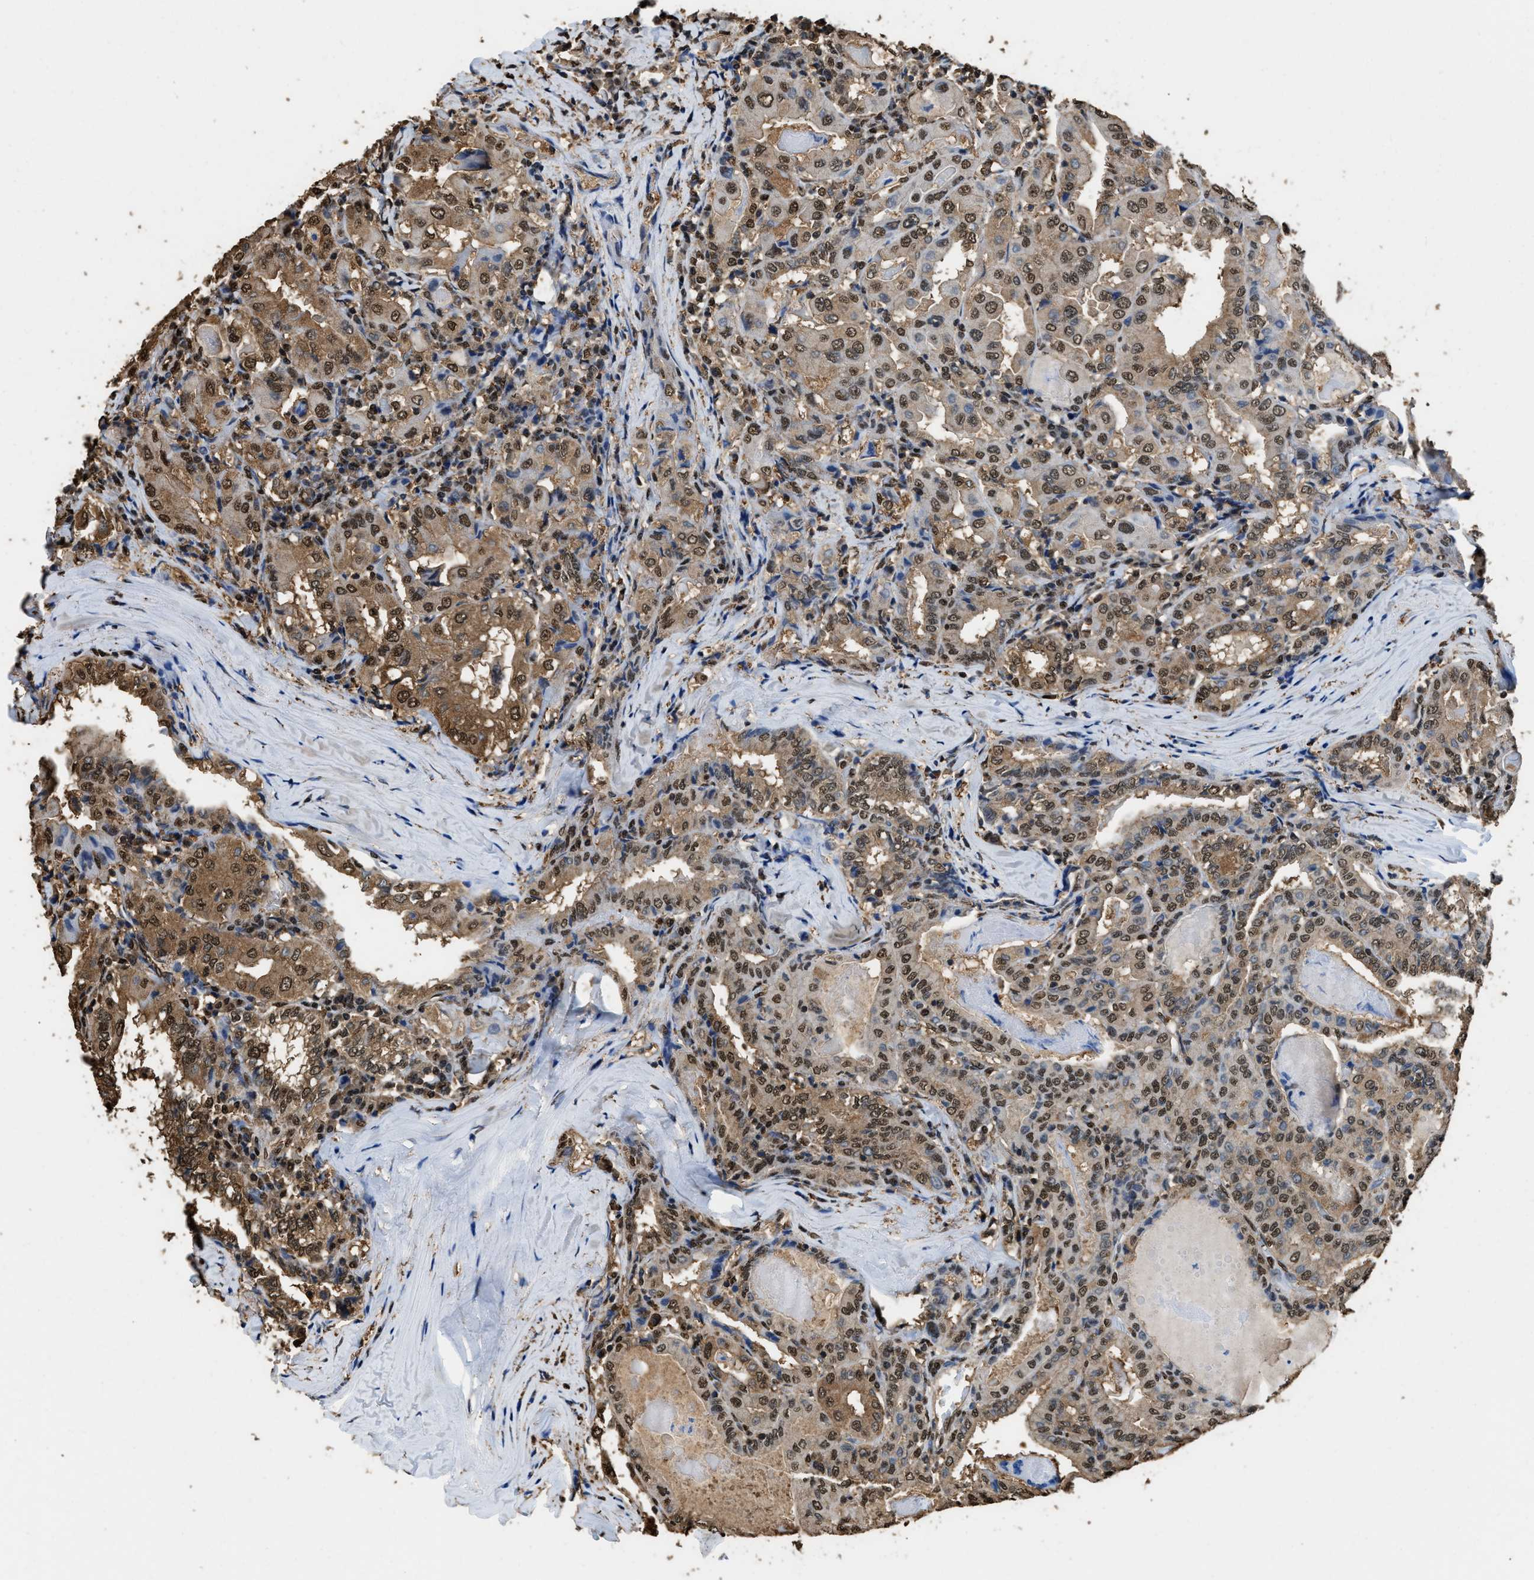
{"staining": {"intensity": "moderate", "quantity": ">75%", "location": "cytoplasmic/membranous,nuclear"}, "tissue": "thyroid cancer", "cell_type": "Tumor cells", "image_type": "cancer", "snomed": [{"axis": "morphology", "description": "Papillary adenocarcinoma, NOS"}, {"axis": "topography", "description": "Thyroid gland"}], "caption": "Immunohistochemical staining of thyroid cancer shows medium levels of moderate cytoplasmic/membranous and nuclear protein expression in approximately >75% of tumor cells.", "gene": "GAPDH", "patient": {"sex": "female", "age": 42}}